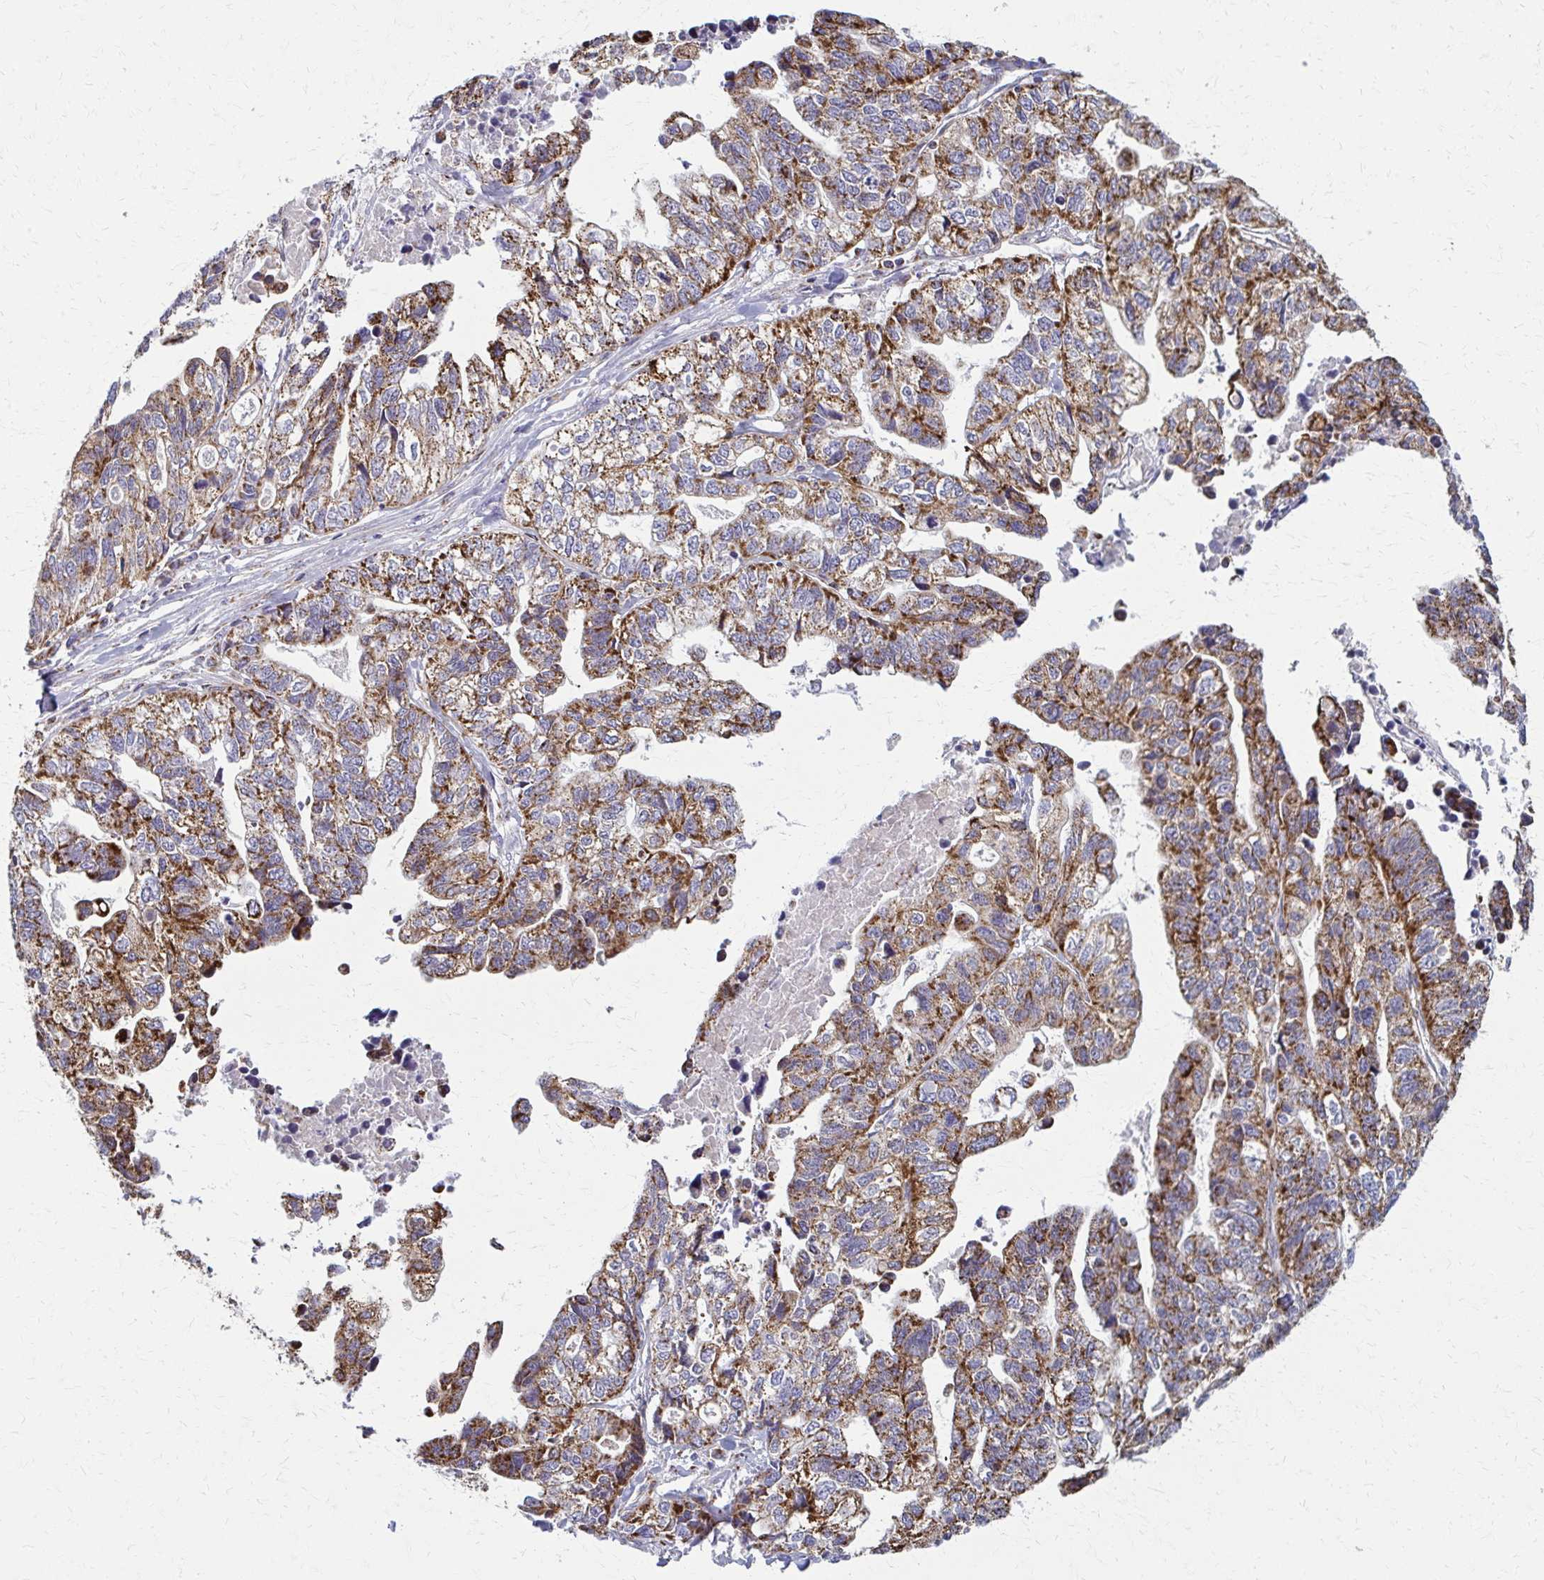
{"staining": {"intensity": "moderate", "quantity": ">75%", "location": "cytoplasmic/membranous"}, "tissue": "stomach cancer", "cell_type": "Tumor cells", "image_type": "cancer", "snomed": [{"axis": "morphology", "description": "Adenocarcinoma, NOS"}, {"axis": "topography", "description": "Stomach, upper"}], "caption": "Immunohistochemistry image of adenocarcinoma (stomach) stained for a protein (brown), which reveals medium levels of moderate cytoplasmic/membranous positivity in approximately >75% of tumor cells.", "gene": "TVP23A", "patient": {"sex": "female", "age": 67}}